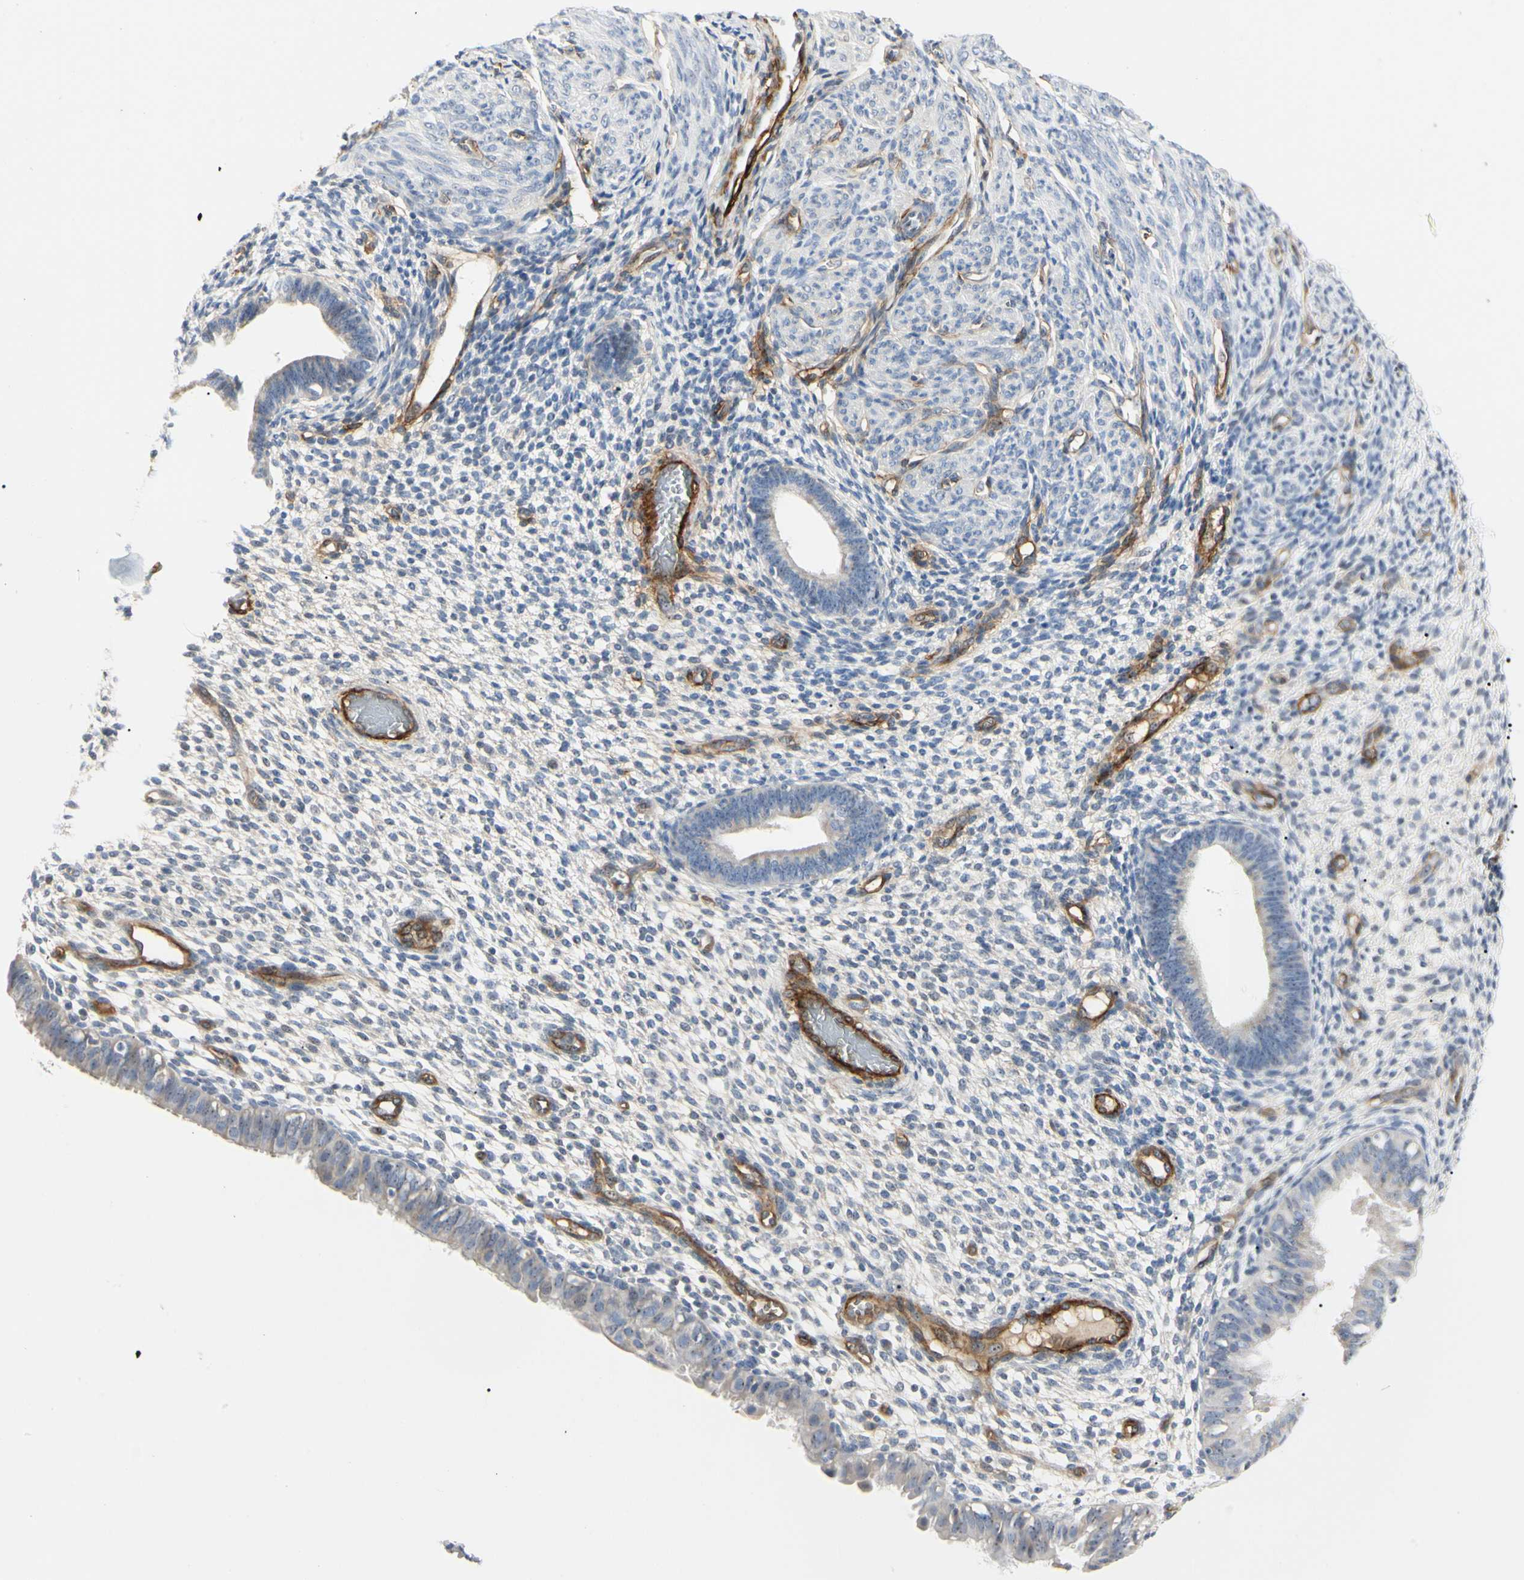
{"staining": {"intensity": "negative", "quantity": "none", "location": "none"}, "tissue": "endometrium", "cell_type": "Cells in endometrial stroma", "image_type": "normal", "snomed": [{"axis": "morphology", "description": "Normal tissue, NOS"}, {"axis": "topography", "description": "Endometrium"}], "caption": "High magnification brightfield microscopy of normal endometrium stained with DAB (3,3'-diaminobenzidine) (brown) and counterstained with hematoxylin (blue): cells in endometrial stroma show no significant positivity. (Immunohistochemistry (ihc), brightfield microscopy, high magnification).", "gene": "GGT5", "patient": {"sex": "female", "age": 61}}